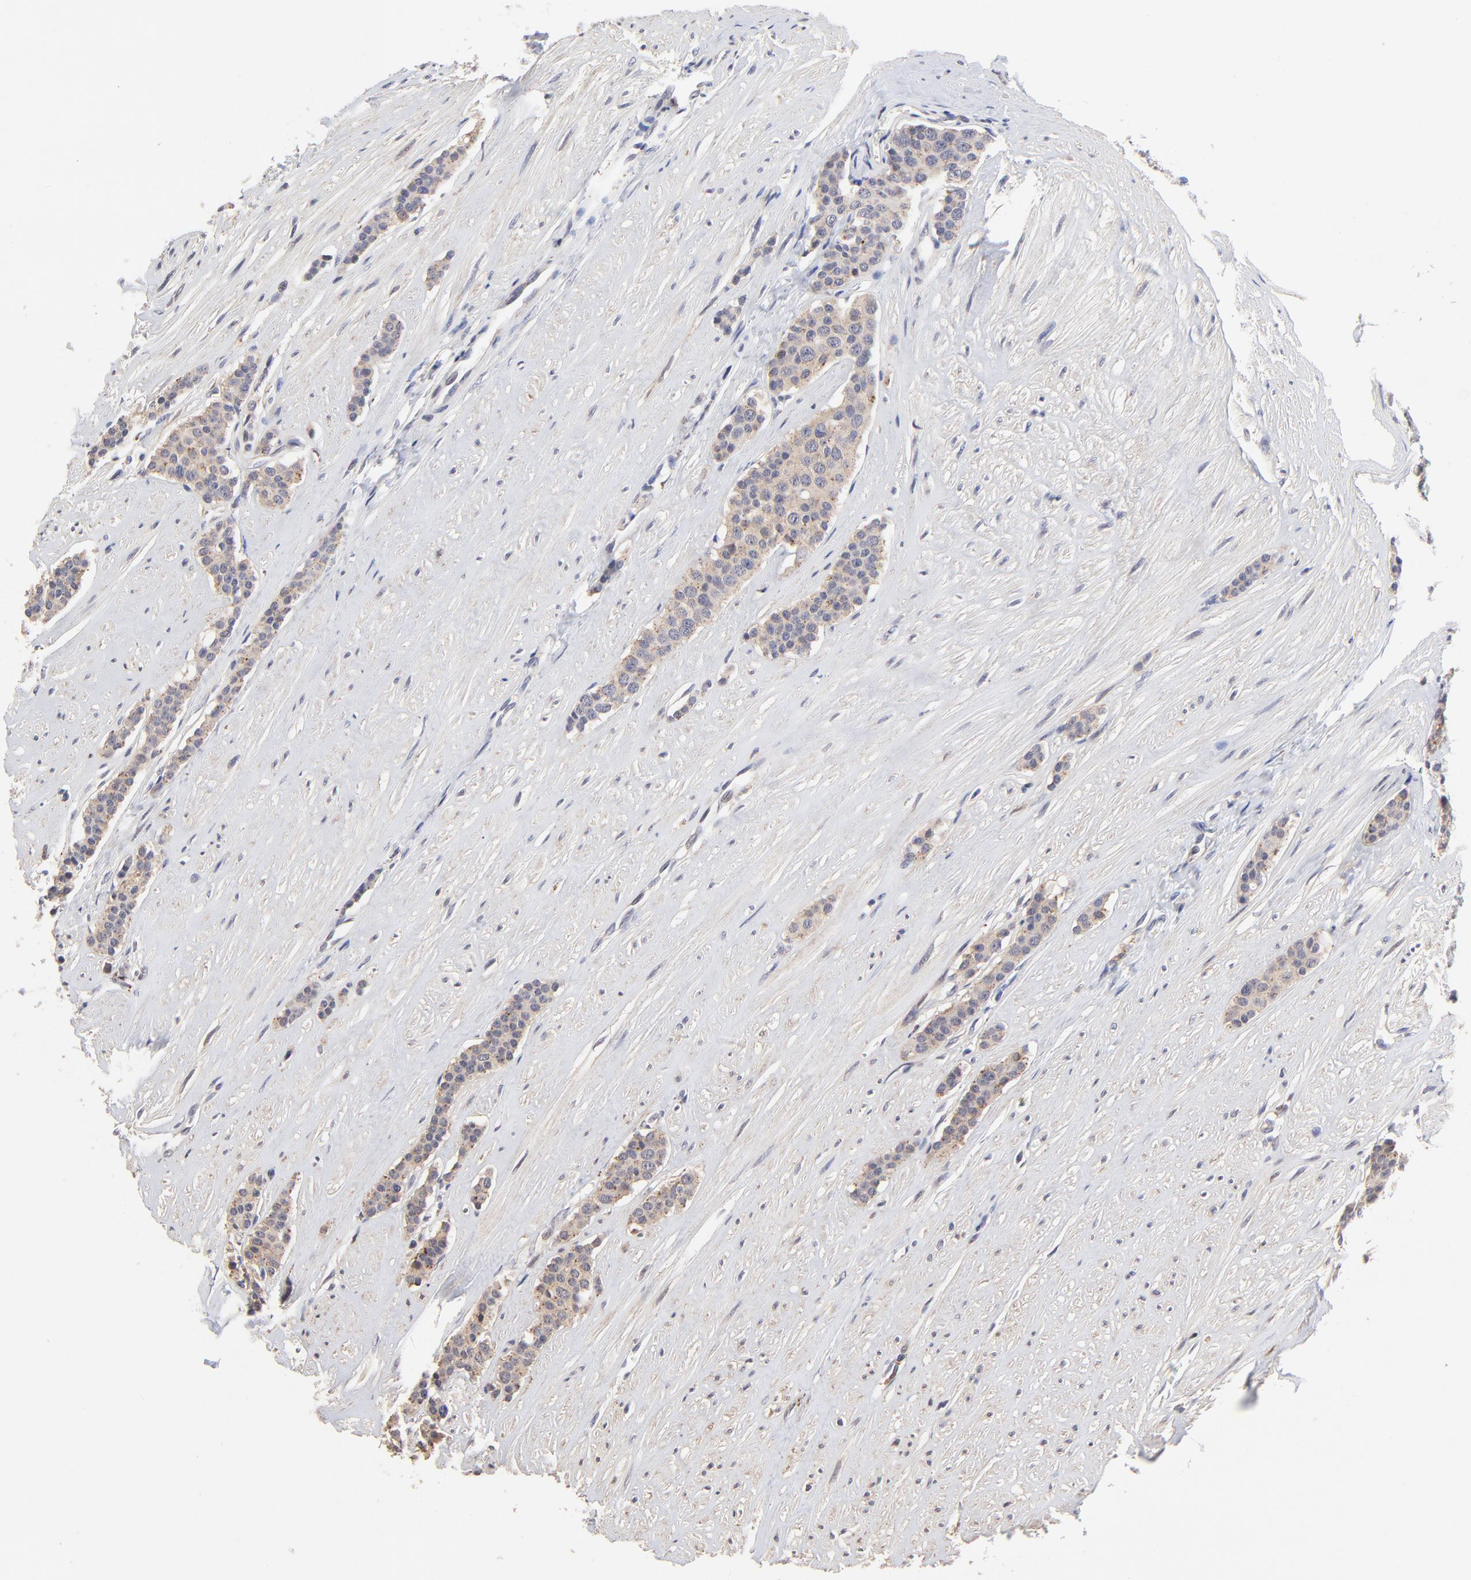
{"staining": {"intensity": "weak", "quantity": "25%-75%", "location": "cytoplasmic/membranous"}, "tissue": "carcinoid", "cell_type": "Tumor cells", "image_type": "cancer", "snomed": [{"axis": "morphology", "description": "Carcinoid, malignant, NOS"}, {"axis": "topography", "description": "Small intestine"}], "caption": "Immunohistochemistry (IHC) photomicrograph of neoplastic tissue: human malignant carcinoid stained using immunohistochemistry shows low levels of weak protein expression localized specifically in the cytoplasmic/membranous of tumor cells, appearing as a cytoplasmic/membranous brown color.", "gene": "PDE4B", "patient": {"sex": "male", "age": 60}}